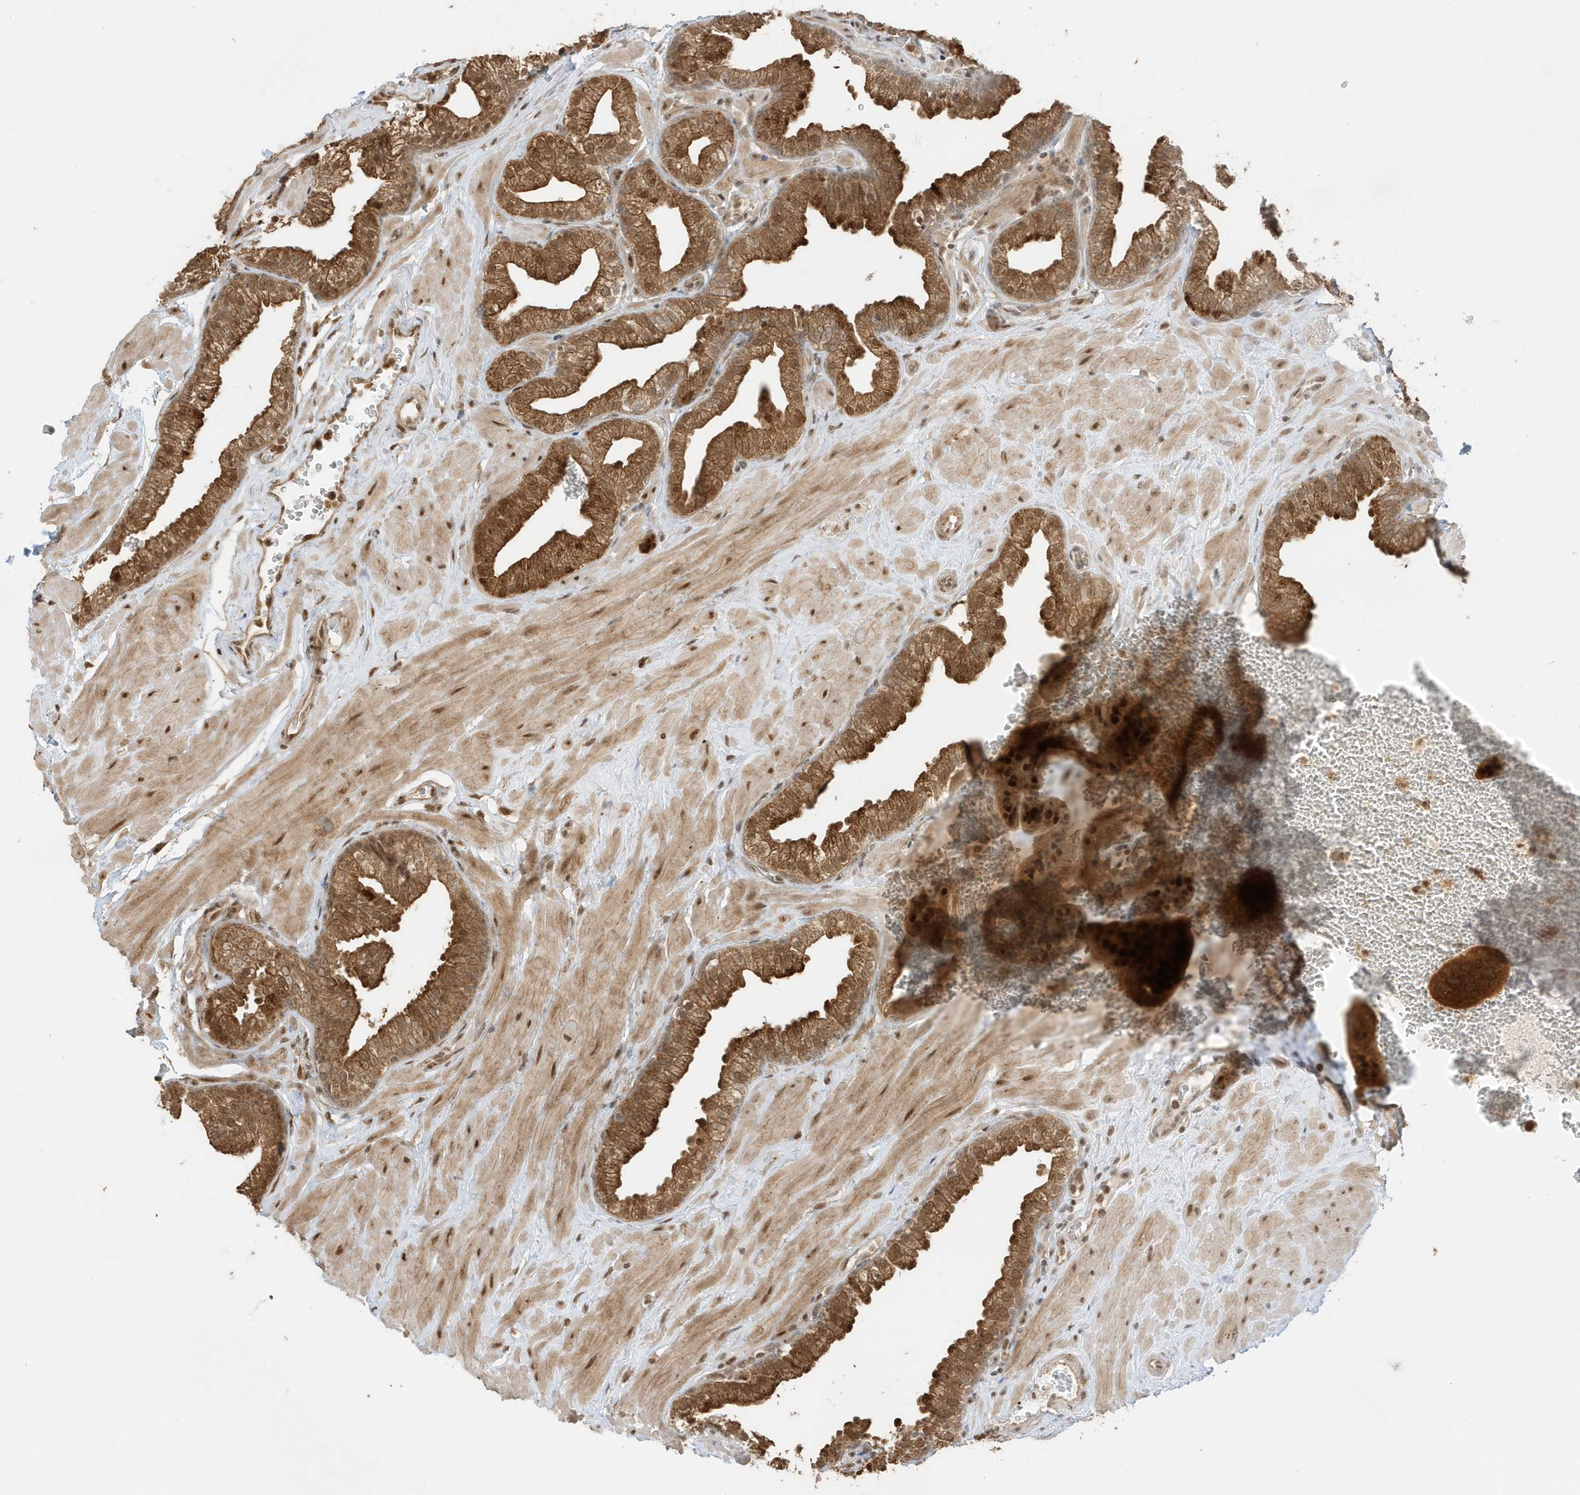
{"staining": {"intensity": "strong", "quantity": ">75%", "location": "cytoplasmic/membranous,nuclear"}, "tissue": "prostate", "cell_type": "Glandular cells", "image_type": "normal", "snomed": [{"axis": "morphology", "description": "Normal tissue, NOS"}, {"axis": "morphology", "description": "Urothelial carcinoma, Low grade"}, {"axis": "topography", "description": "Urinary bladder"}, {"axis": "topography", "description": "Prostate"}], "caption": "This histopathology image shows IHC staining of benign prostate, with high strong cytoplasmic/membranous,nuclear positivity in approximately >75% of glandular cells.", "gene": "ZBTB41", "patient": {"sex": "male", "age": 60}}